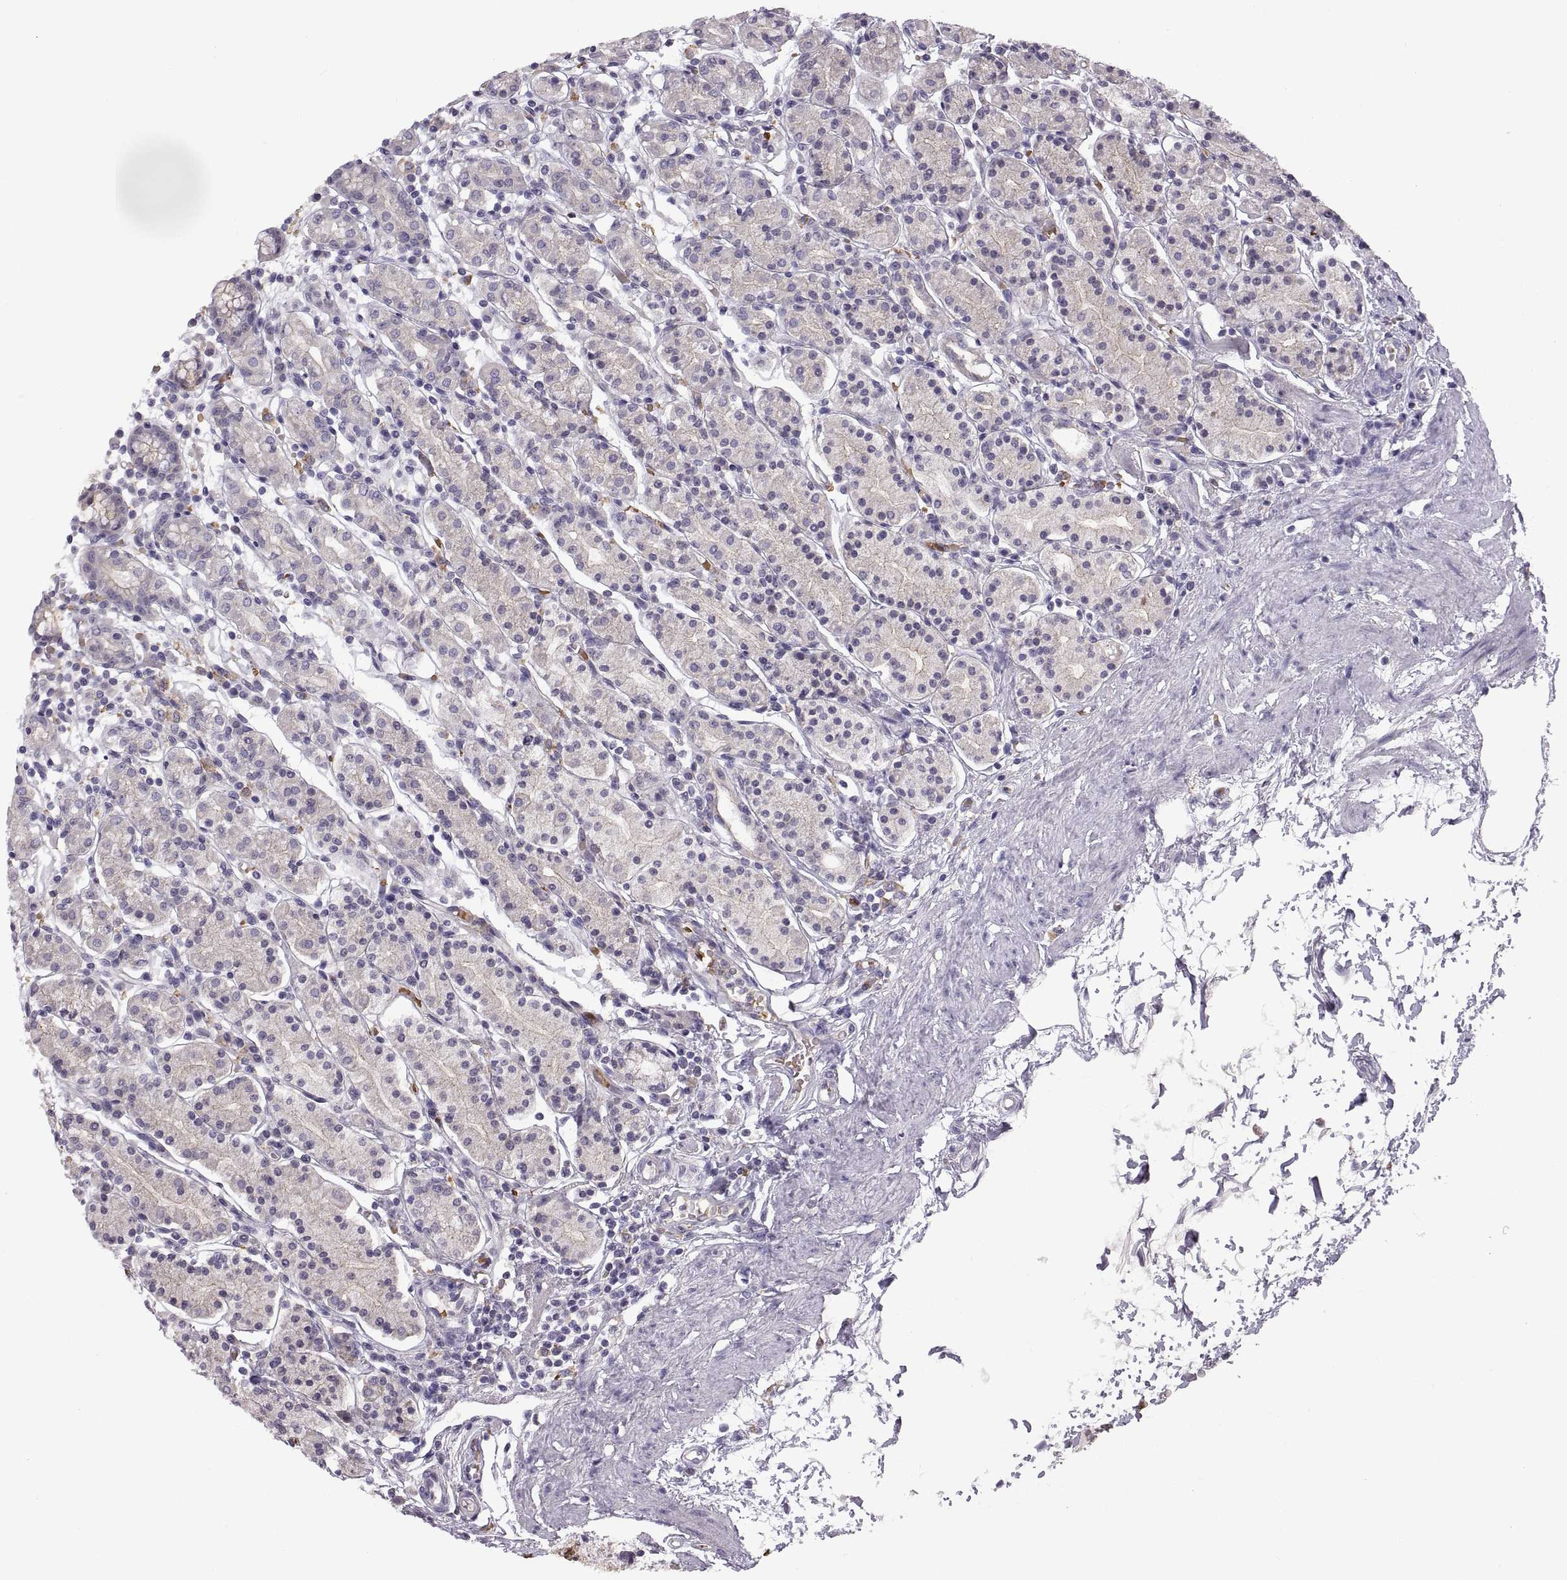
{"staining": {"intensity": "weak", "quantity": "<25%", "location": "cytoplasmic/membranous"}, "tissue": "stomach", "cell_type": "Glandular cells", "image_type": "normal", "snomed": [{"axis": "morphology", "description": "Normal tissue, NOS"}, {"axis": "topography", "description": "Stomach, upper"}, {"axis": "topography", "description": "Stomach"}], "caption": "IHC of unremarkable stomach demonstrates no staining in glandular cells.", "gene": "MEIOC", "patient": {"sex": "male", "age": 62}}